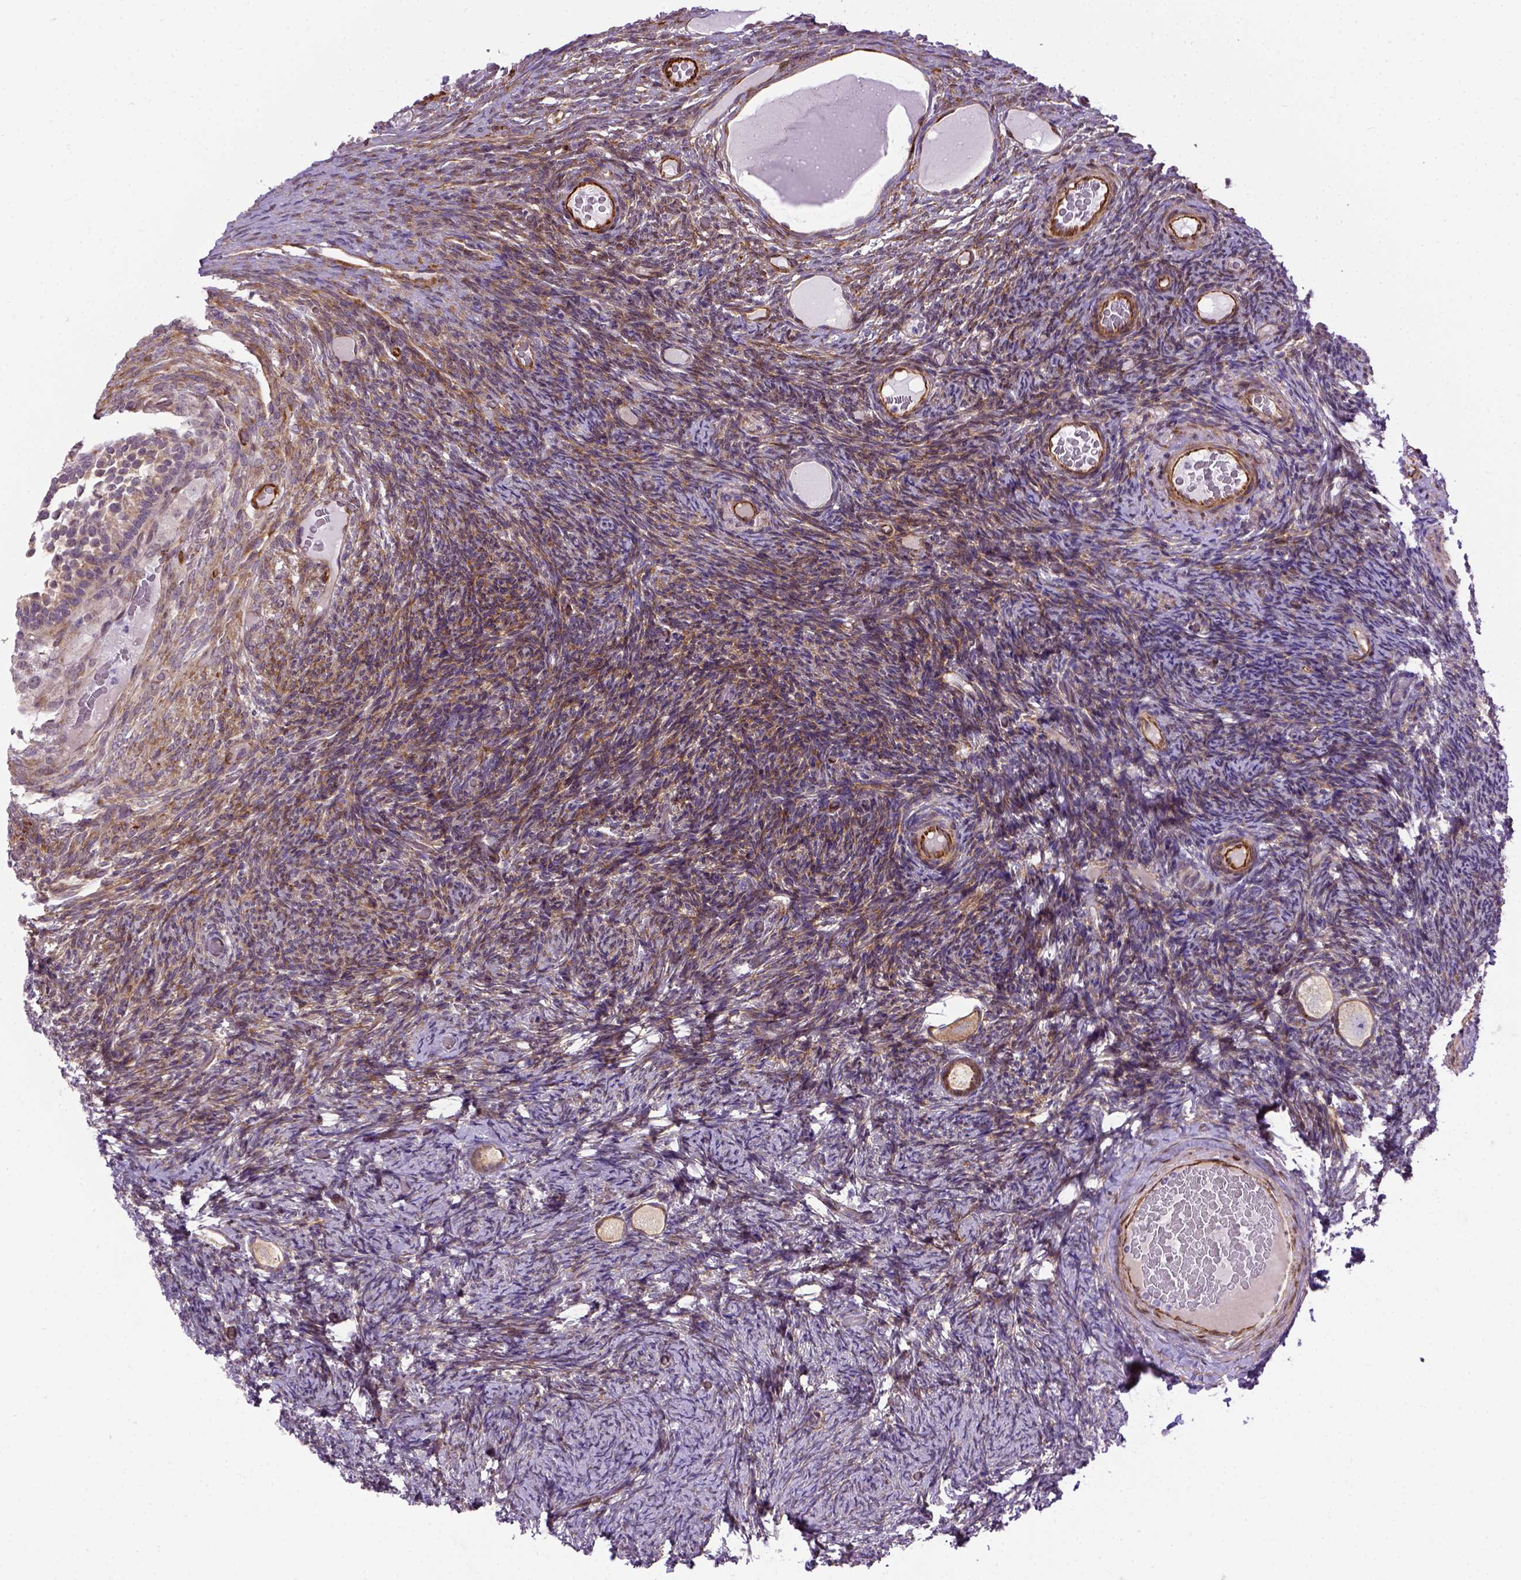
{"staining": {"intensity": "moderate", "quantity": "<25%", "location": "cytoplasmic/membranous"}, "tissue": "ovary", "cell_type": "Follicle cells", "image_type": "normal", "snomed": [{"axis": "morphology", "description": "Normal tissue, NOS"}, {"axis": "topography", "description": "Ovary"}], "caption": "The image demonstrates immunohistochemical staining of unremarkable ovary. There is moderate cytoplasmic/membranous positivity is seen in approximately <25% of follicle cells. The protein of interest is stained brown, and the nuclei are stained in blue (DAB (3,3'-diaminobenzidine) IHC with brightfield microscopy, high magnification).", "gene": "KAZN", "patient": {"sex": "female", "age": 34}}